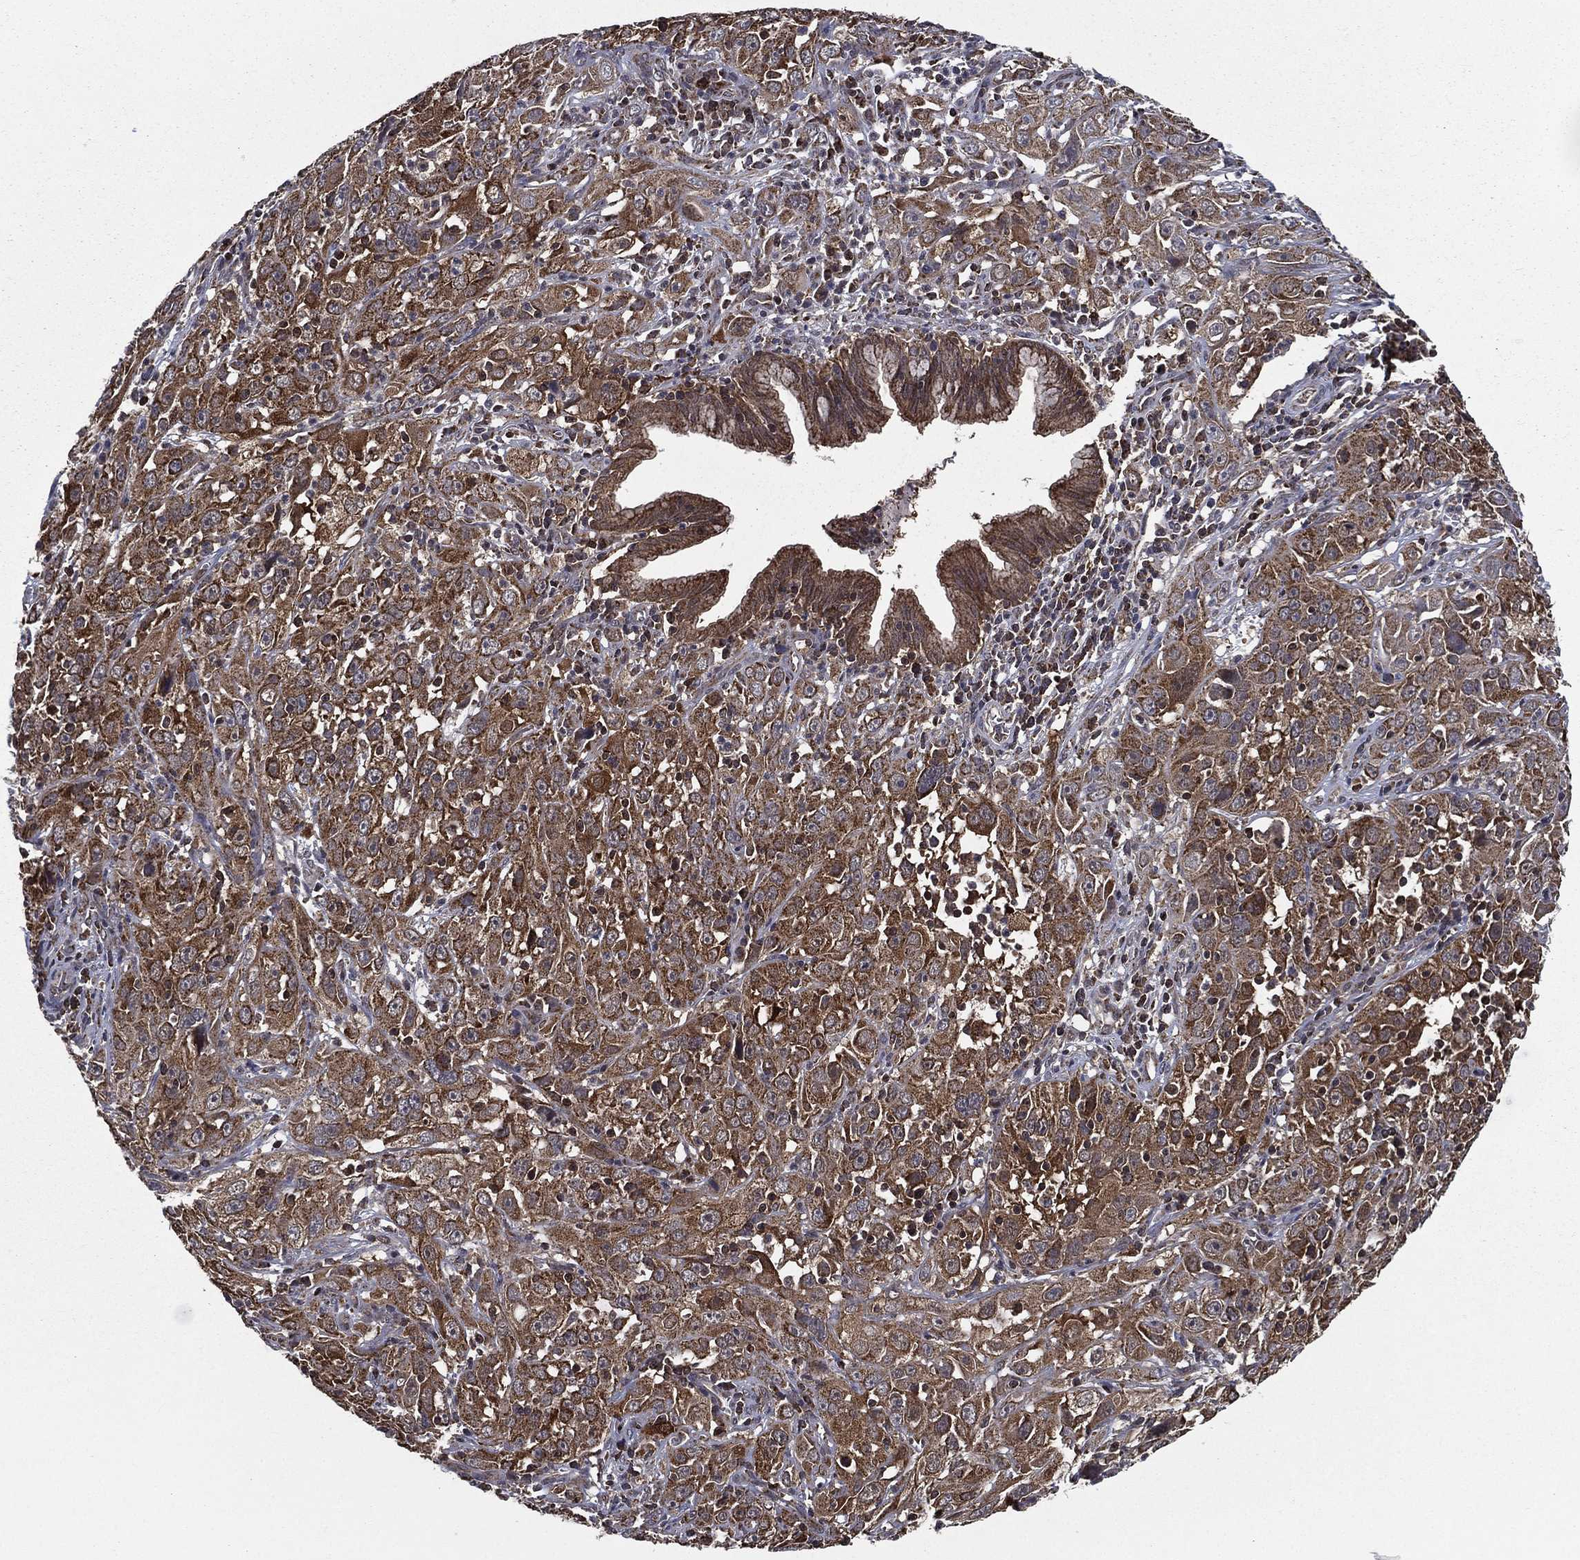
{"staining": {"intensity": "strong", "quantity": ">75%", "location": "cytoplasmic/membranous"}, "tissue": "cervical cancer", "cell_type": "Tumor cells", "image_type": "cancer", "snomed": [{"axis": "morphology", "description": "Squamous cell carcinoma, NOS"}, {"axis": "topography", "description": "Cervix"}], "caption": "Squamous cell carcinoma (cervical) stained with IHC shows strong cytoplasmic/membranous positivity in approximately >75% of tumor cells.", "gene": "RIGI", "patient": {"sex": "female", "age": 32}}